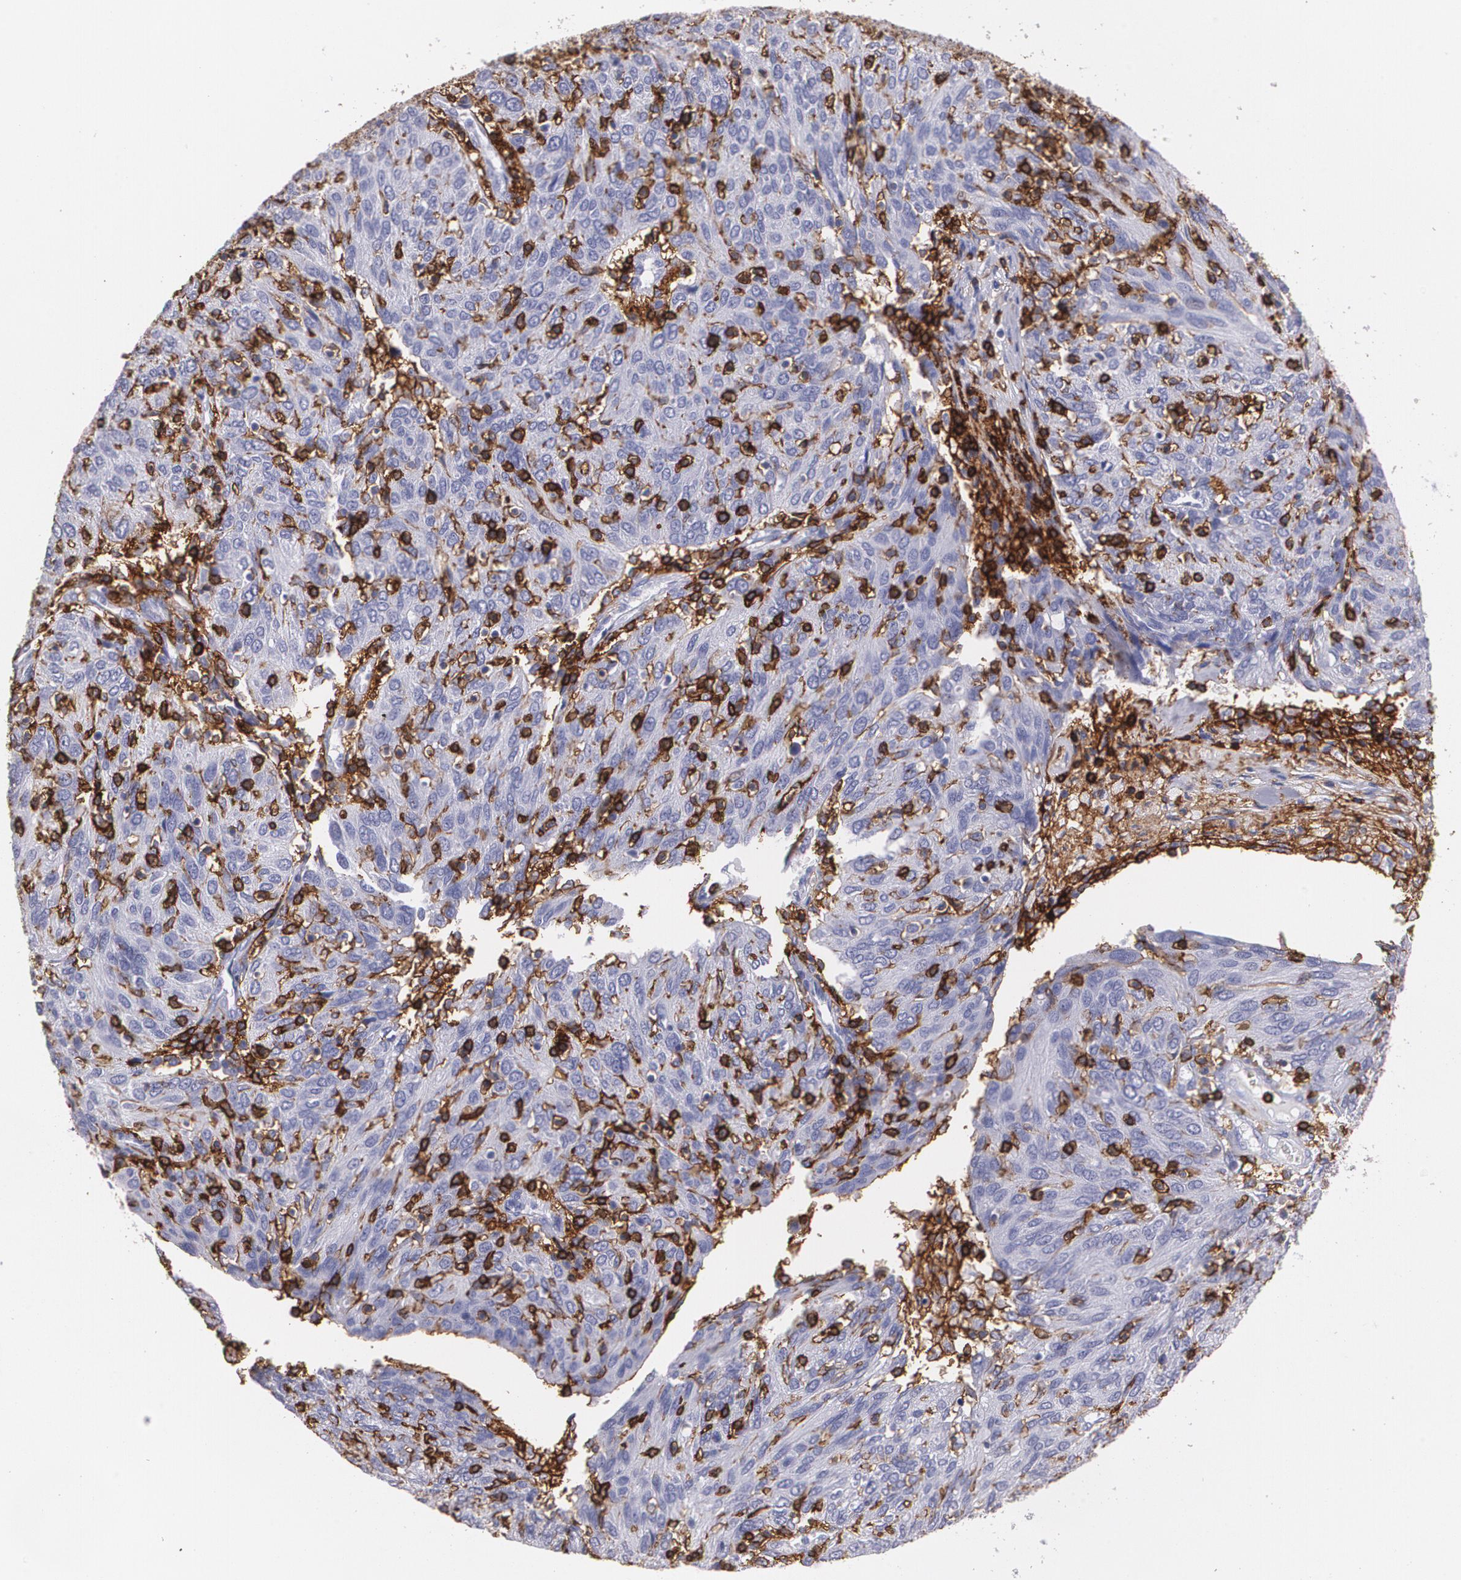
{"staining": {"intensity": "negative", "quantity": "none", "location": "none"}, "tissue": "ovarian cancer", "cell_type": "Tumor cells", "image_type": "cancer", "snomed": [{"axis": "morphology", "description": "Carcinoma, endometroid"}, {"axis": "topography", "description": "Ovary"}], "caption": "Immunohistochemical staining of human endometroid carcinoma (ovarian) shows no significant staining in tumor cells. Nuclei are stained in blue.", "gene": "PTPRC", "patient": {"sex": "female", "age": 50}}